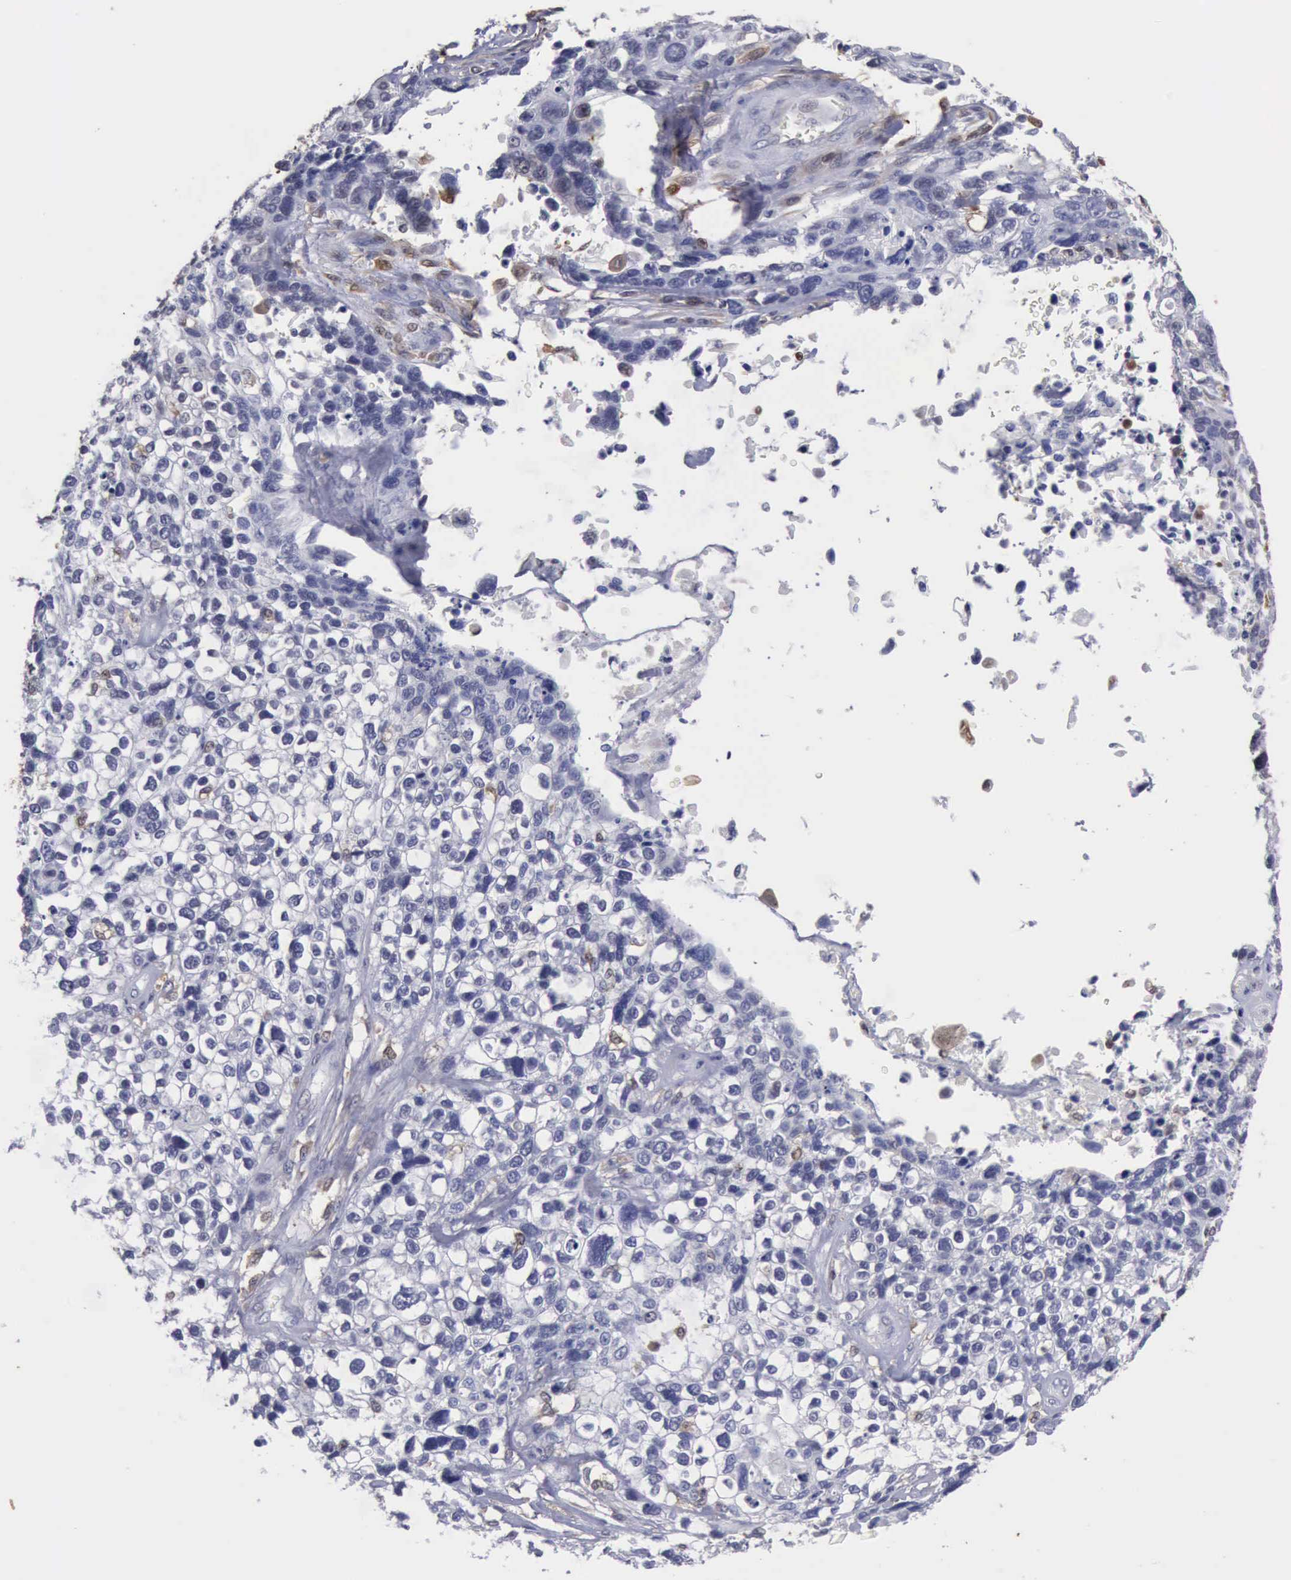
{"staining": {"intensity": "negative", "quantity": "none", "location": "none"}, "tissue": "lung cancer", "cell_type": "Tumor cells", "image_type": "cancer", "snomed": [{"axis": "morphology", "description": "Squamous cell carcinoma, NOS"}, {"axis": "topography", "description": "Lymph node"}, {"axis": "topography", "description": "Lung"}], "caption": "Tumor cells are negative for brown protein staining in lung cancer (squamous cell carcinoma).", "gene": "STAT1", "patient": {"sex": "male", "age": 74}}